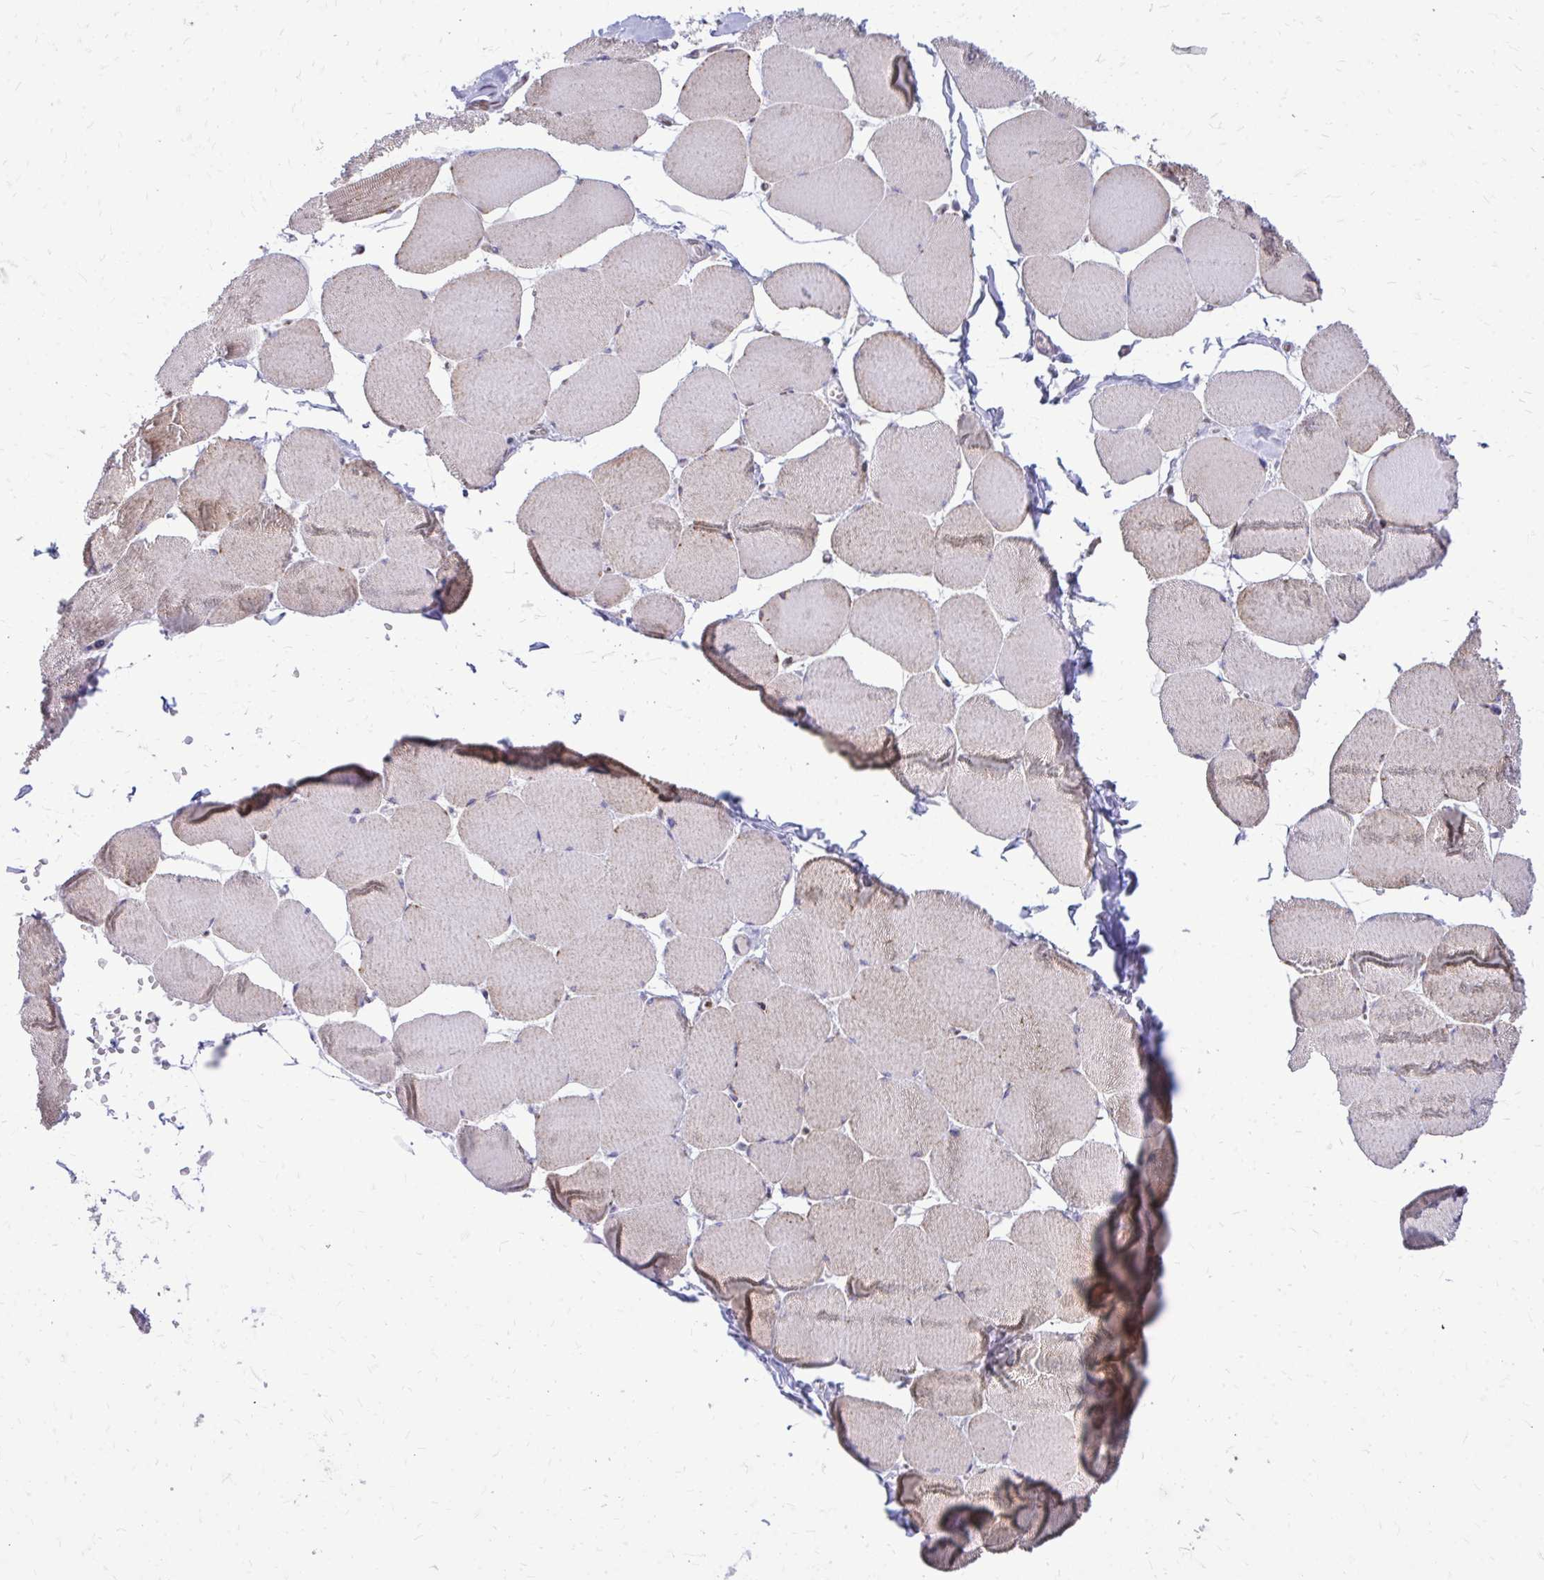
{"staining": {"intensity": "weak", "quantity": "25%-75%", "location": "cytoplasmic/membranous"}, "tissue": "skeletal muscle", "cell_type": "Myocytes", "image_type": "normal", "snomed": [{"axis": "morphology", "description": "Normal tissue, NOS"}, {"axis": "topography", "description": "Skeletal muscle"}], "caption": "Skeletal muscle stained with IHC demonstrates weak cytoplasmic/membranous positivity in approximately 25%-75% of myocytes.", "gene": "RPS6KA2", "patient": {"sex": "female", "age": 75}}